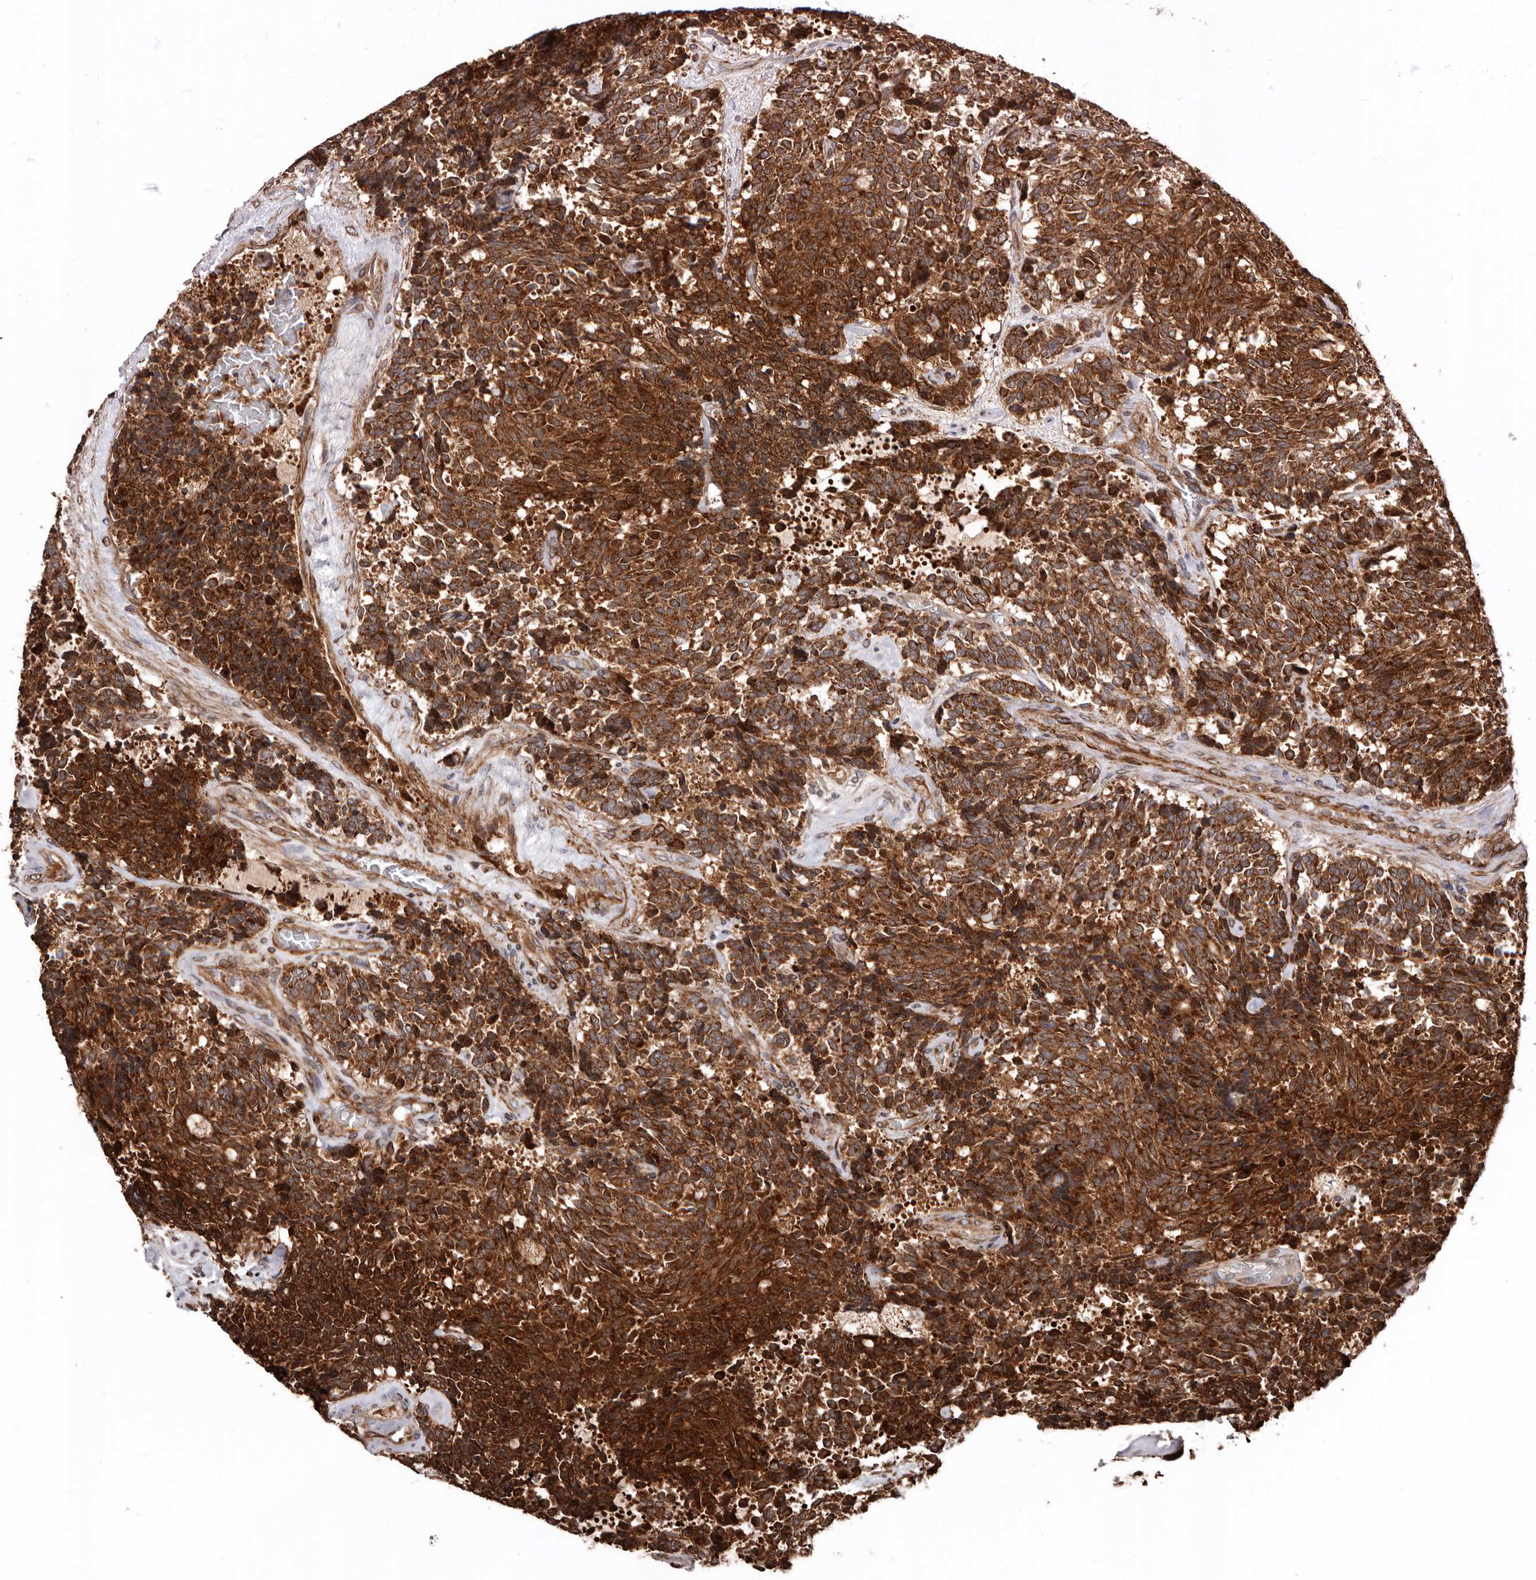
{"staining": {"intensity": "strong", "quantity": ">75%", "location": "cytoplasmic/membranous"}, "tissue": "carcinoid", "cell_type": "Tumor cells", "image_type": "cancer", "snomed": [{"axis": "morphology", "description": "Carcinoid, malignant, NOS"}, {"axis": "topography", "description": "Pancreas"}], "caption": "A micrograph of human malignant carcinoid stained for a protein displays strong cytoplasmic/membranous brown staining in tumor cells. (DAB IHC, brown staining for protein, blue staining for nuclei).", "gene": "PROKR1", "patient": {"sex": "female", "age": 54}}